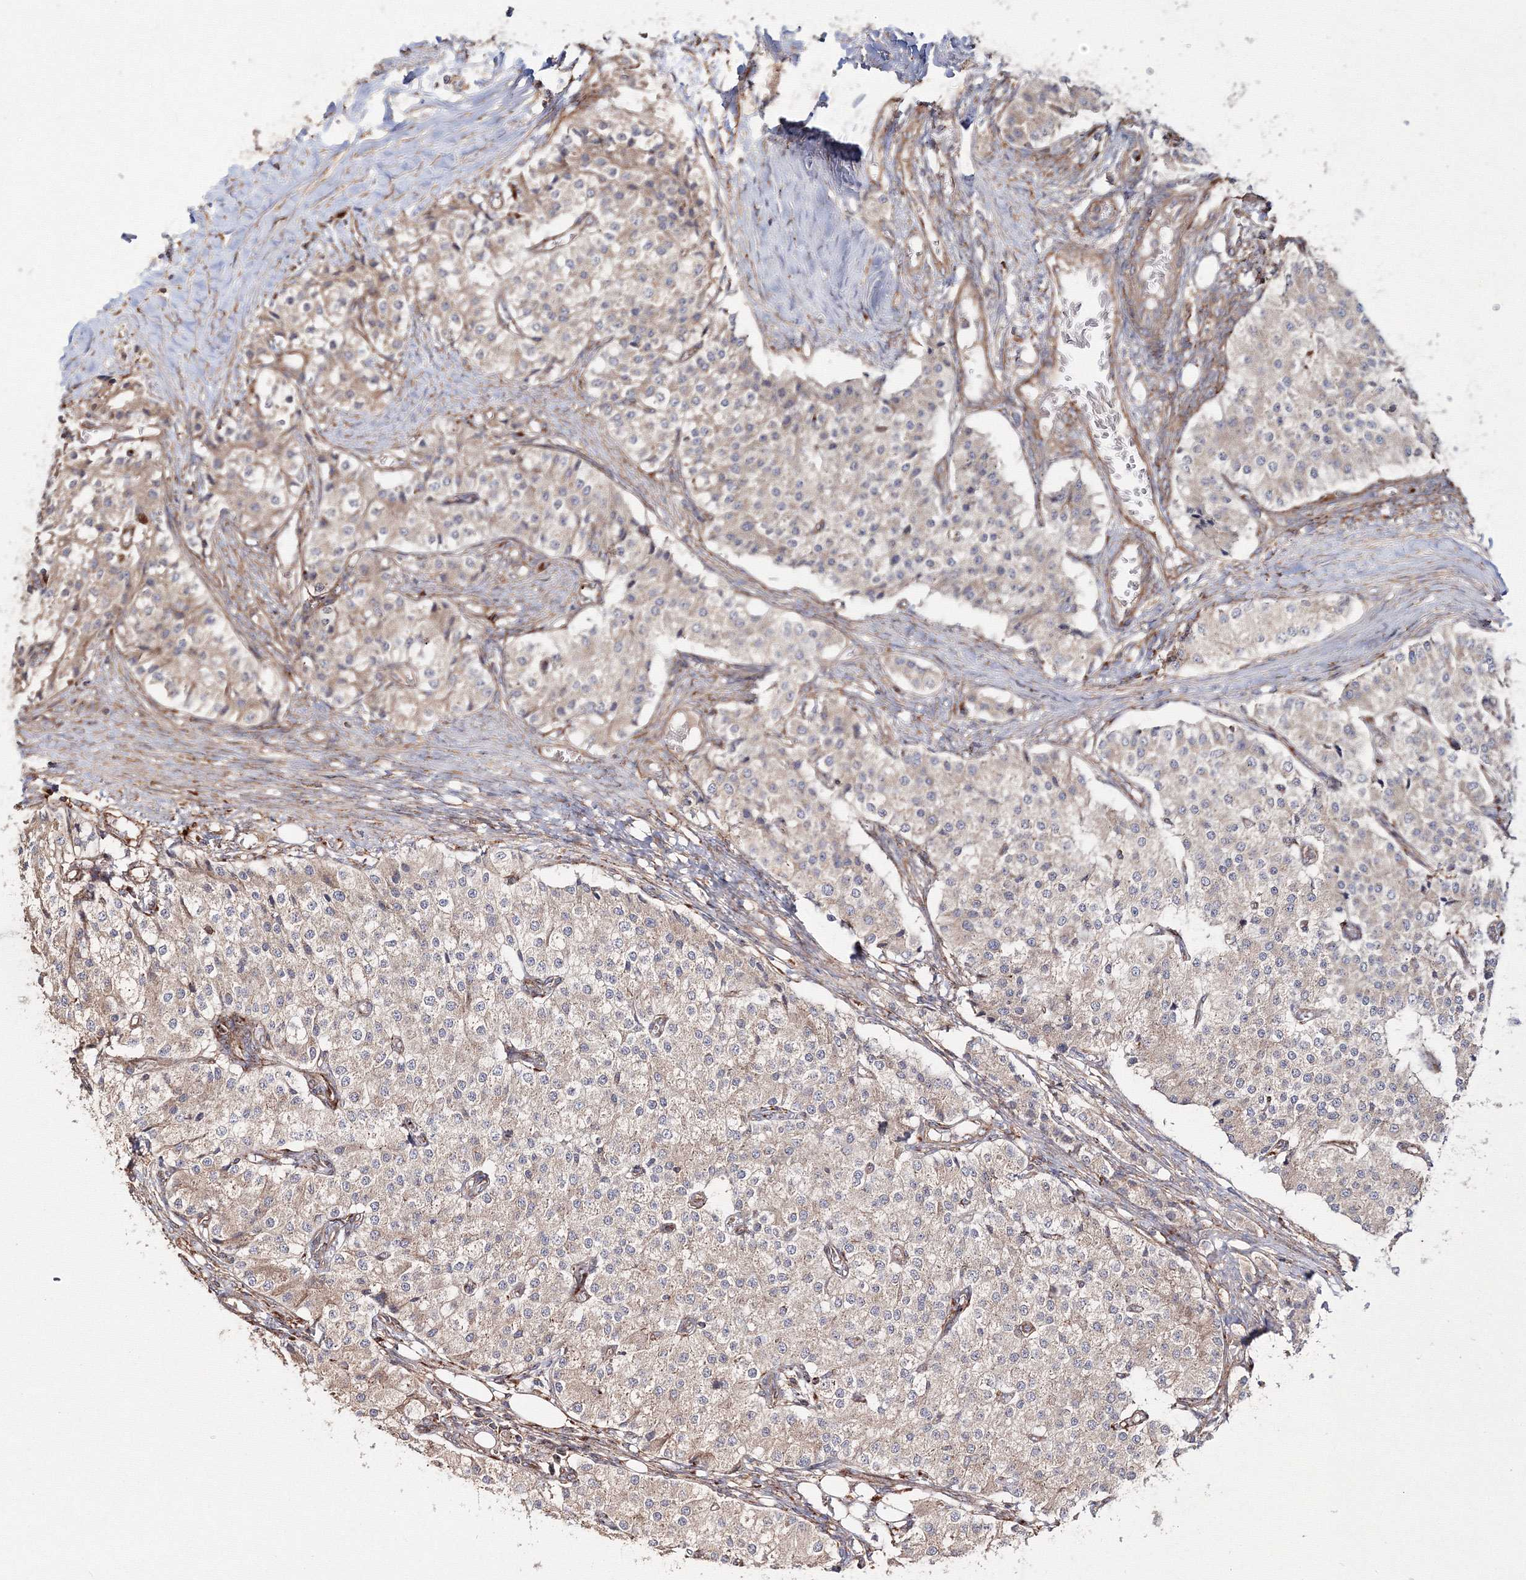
{"staining": {"intensity": "weak", "quantity": ">75%", "location": "cytoplasmic/membranous"}, "tissue": "carcinoid", "cell_type": "Tumor cells", "image_type": "cancer", "snomed": [{"axis": "morphology", "description": "Carcinoid, malignant, NOS"}, {"axis": "topography", "description": "Colon"}], "caption": "IHC of human malignant carcinoid demonstrates low levels of weak cytoplasmic/membranous staining in about >75% of tumor cells.", "gene": "DDO", "patient": {"sex": "female", "age": 52}}